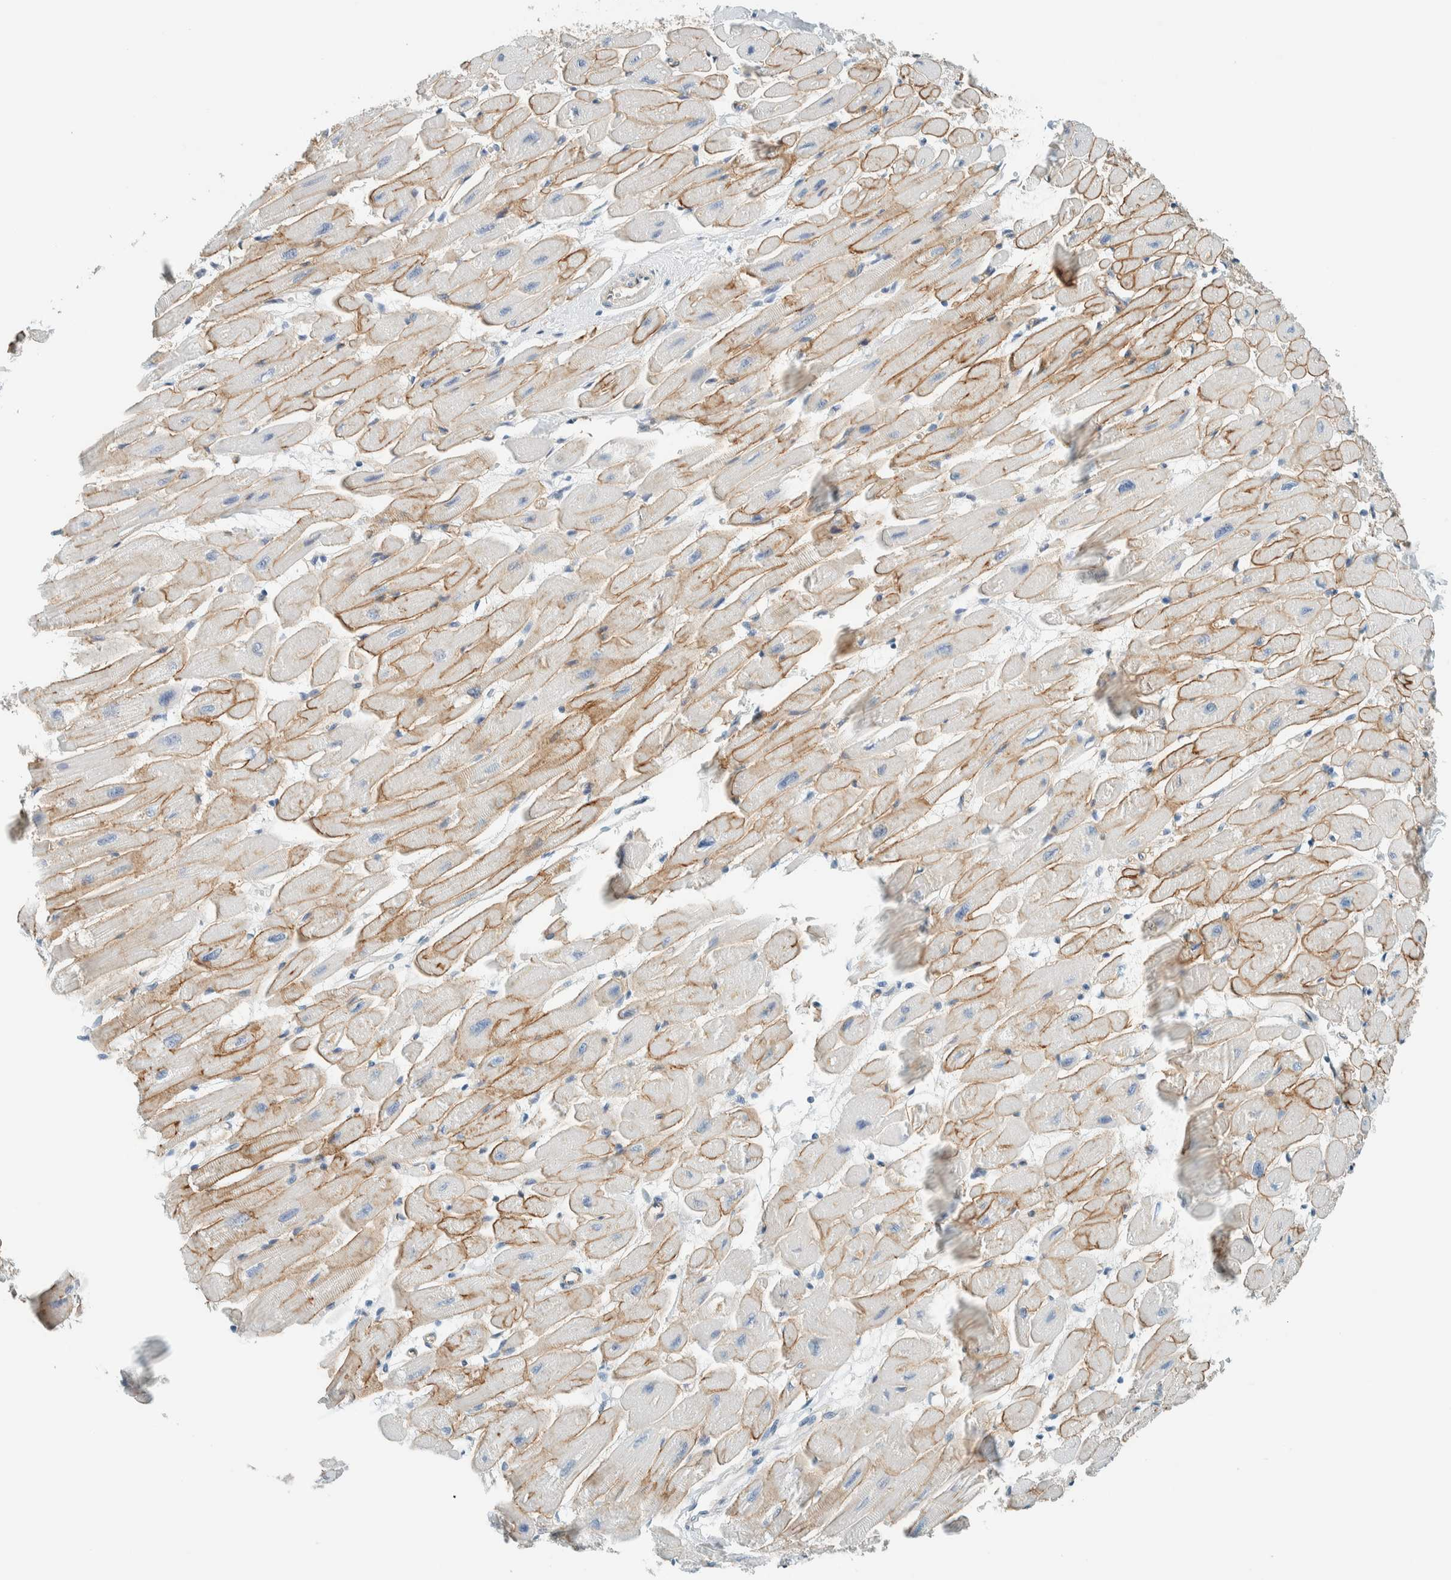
{"staining": {"intensity": "moderate", "quantity": "25%-75%", "location": "cytoplasmic/membranous"}, "tissue": "heart muscle", "cell_type": "Cardiomyocytes", "image_type": "normal", "snomed": [{"axis": "morphology", "description": "Normal tissue, NOS"}, {"axis": "topography", "description": "Heart"}], "caption": "Moderate cytoplasmic/membranous staining for a protein is seen in approximately 25%-75% of cardiomyocytes of normal heart muscle using immunohistochemistry.", "gene": "SLFN12", "patient": {"sex": "female", "age": 54}}